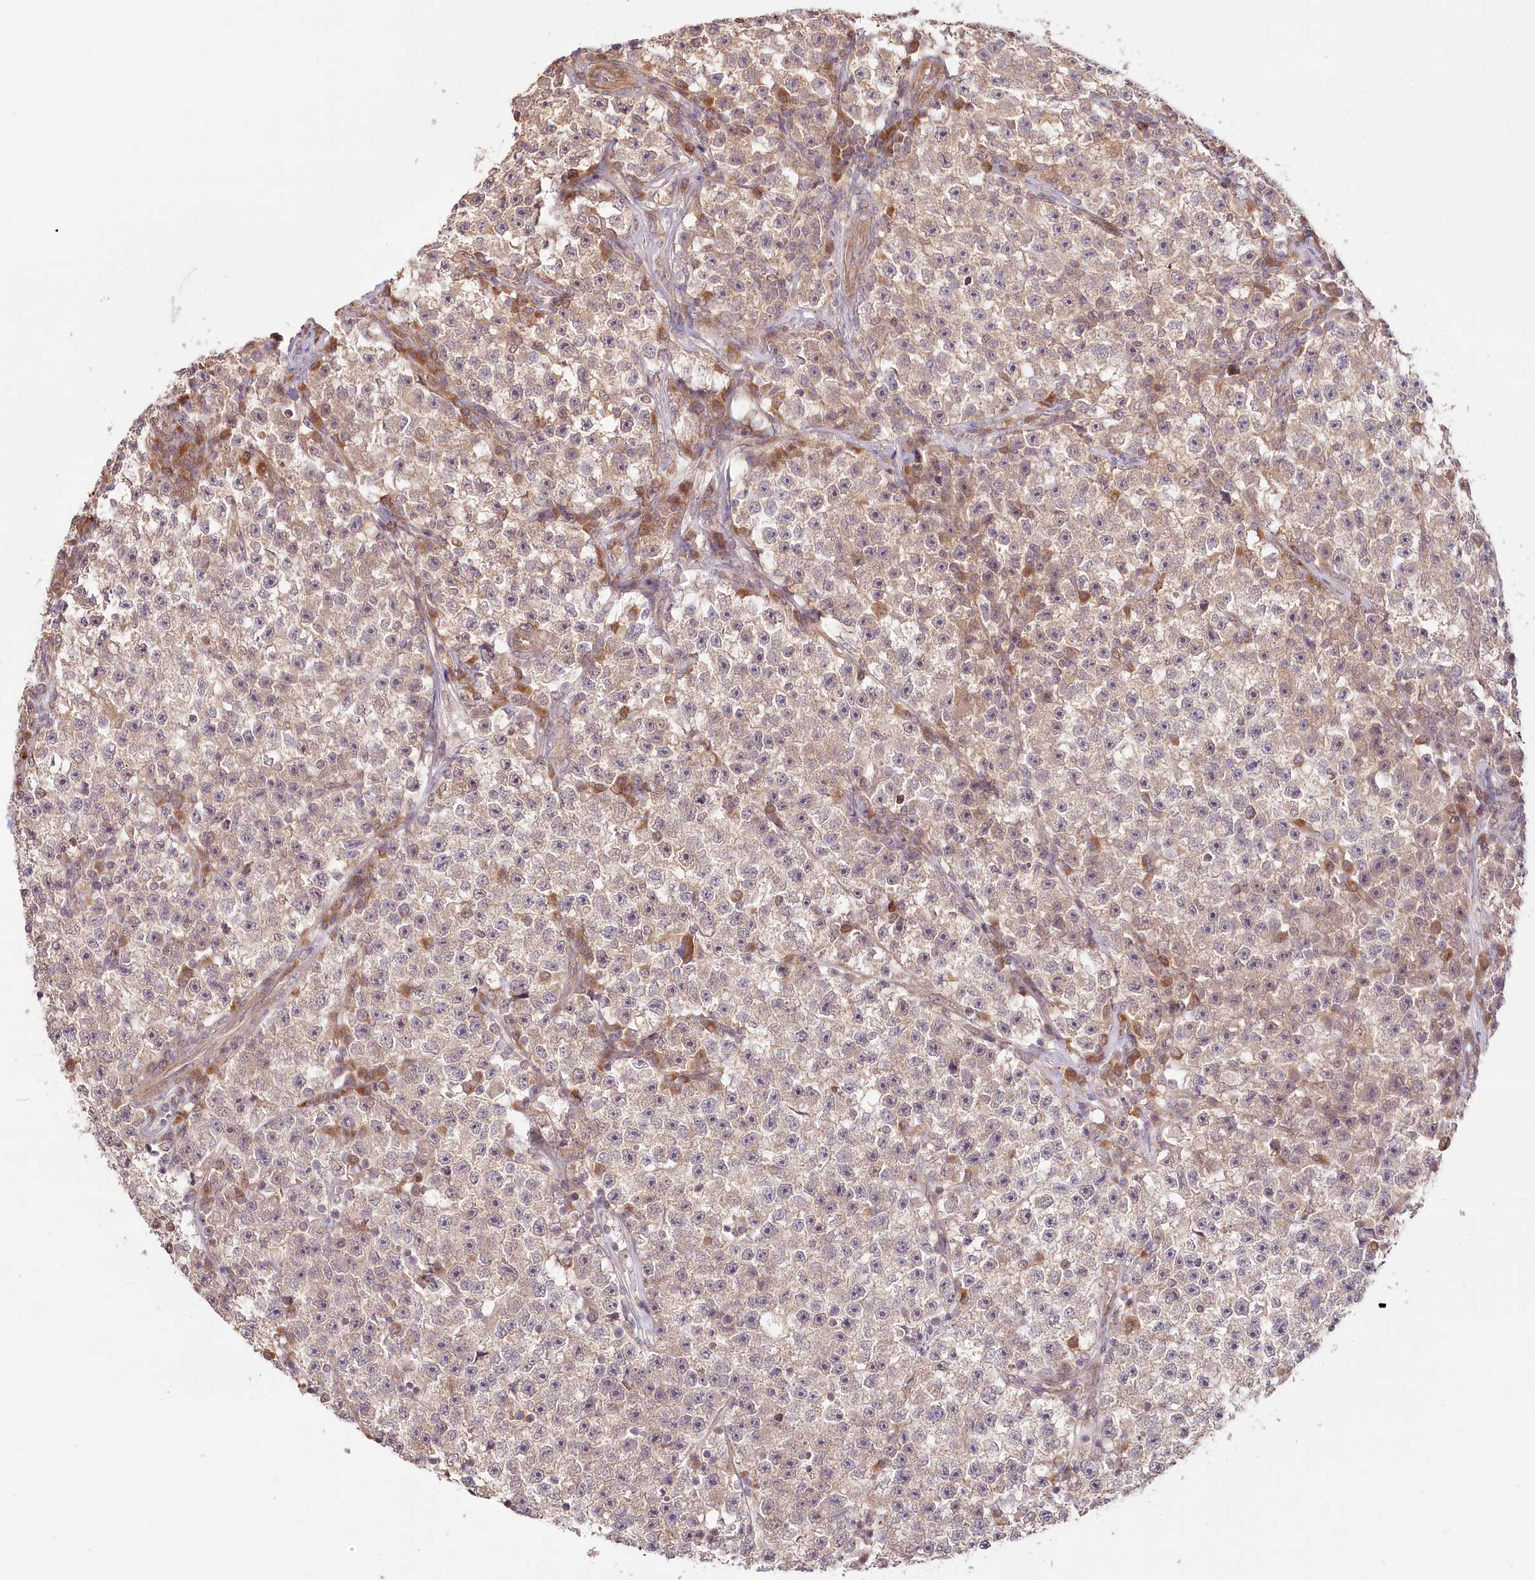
{"staining": {"intensity": "weak", "quantity": "<25%", "location": "cytoplasmic/membranous"}, "tissue": "testis cancer", "cell_type": "Tumor cells", "image_type": "cancer", "snomed": [{"axis": "morphology", "description": "Seminoma, NOS"}, {"axis": "topography", "description": "Testis"}], "caption": "Human testis cancer stained for a protein using immunohistochemistry exhibits no staining in tumor cells.", "gene": "CEP70", "patient": {"sex": "male", "age": 22}}